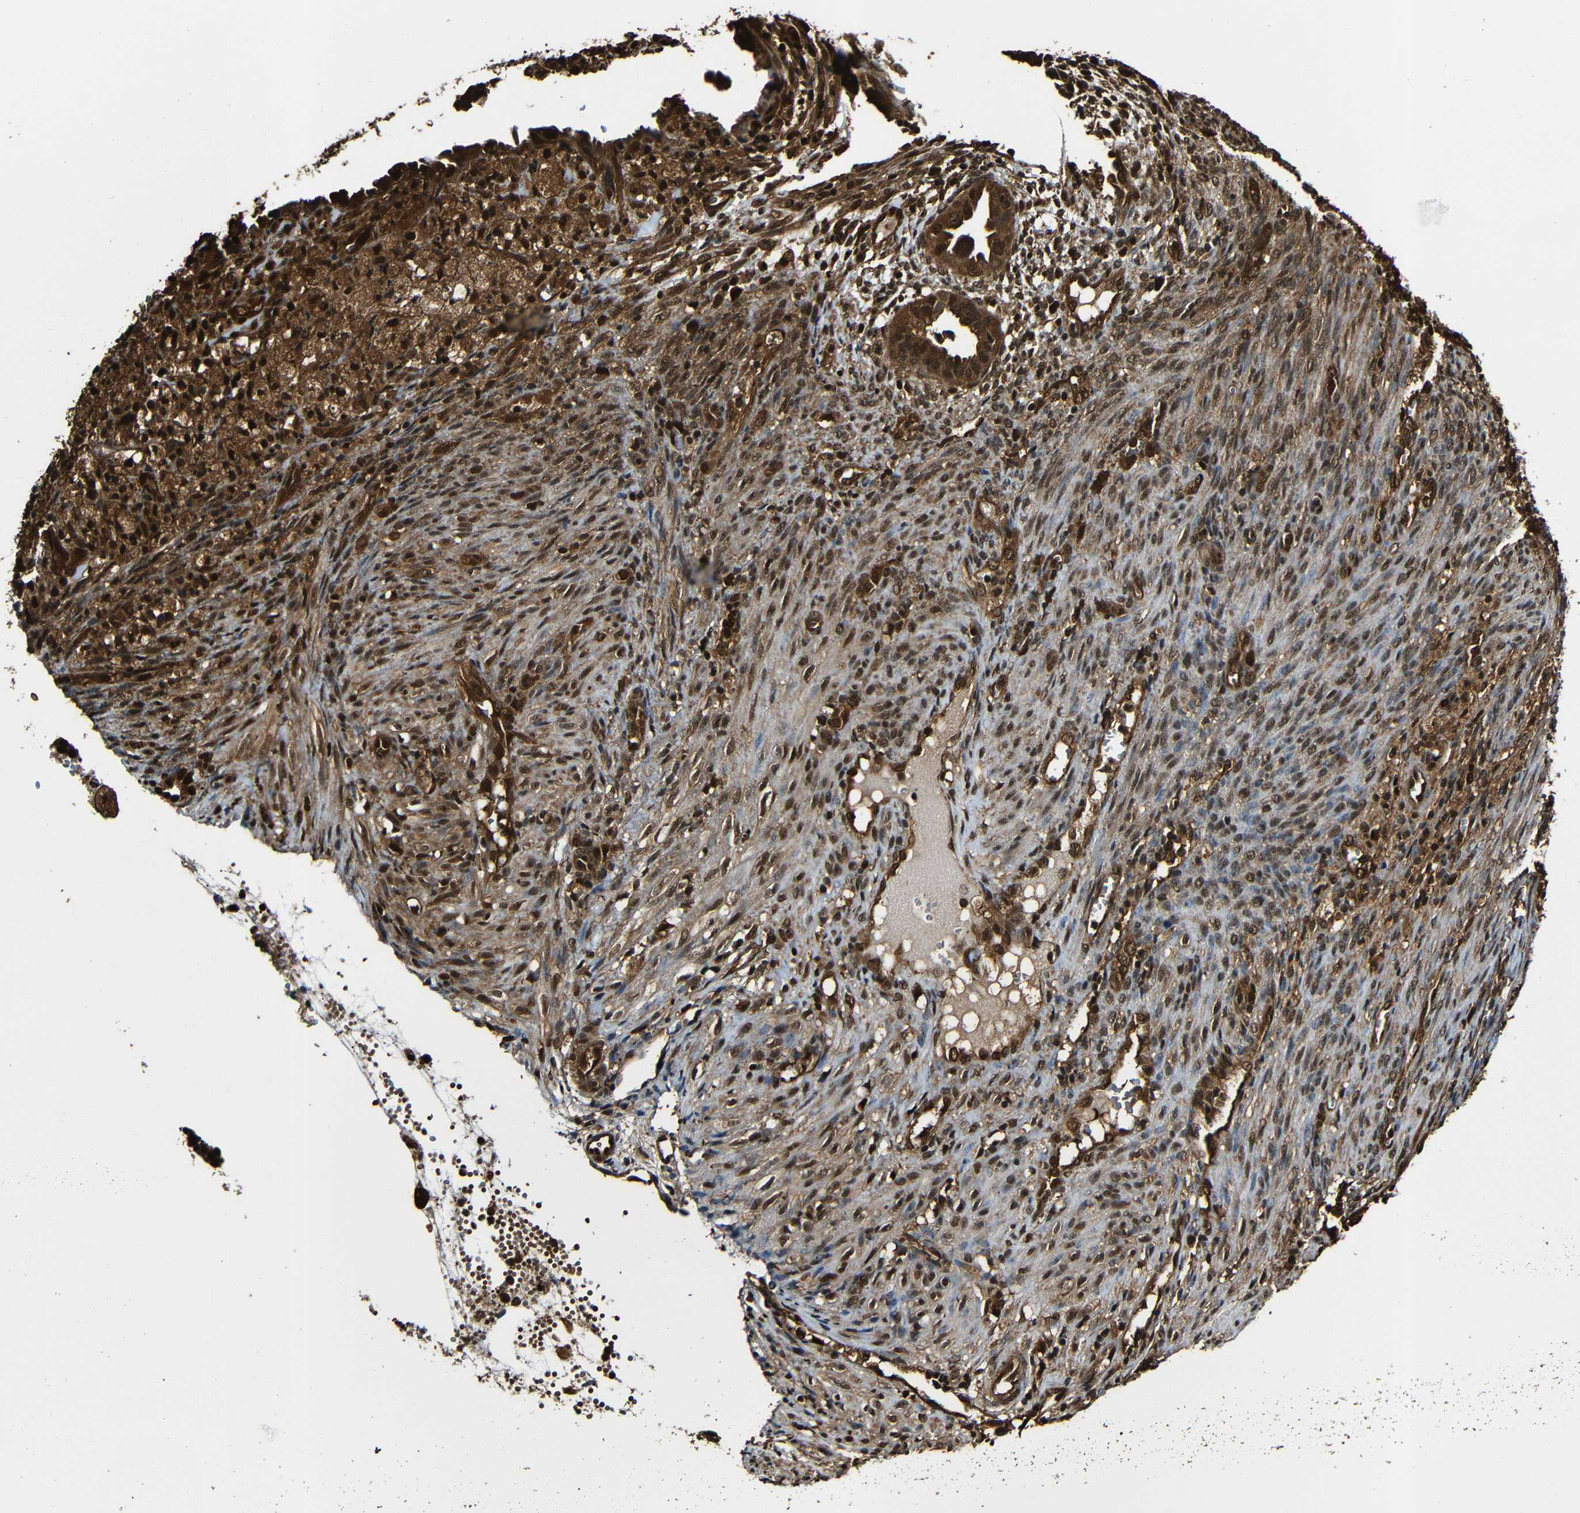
{"staining": {"intensity": "strong", "quantity": ">75%", "location": "cytoplasmic/membranous,nuclear"}, "tissue": "cervical cancer", "cell_type": "Tumor cells", "image_type": "cancer", "snomed": [{"axis": "morphology", "description": "Normal tissue, NOS"}, {"axis": "morphology", "description": "Adenocarcinoma, NOS"}, {"axis": "topography", "description": "Cervix"}, {"axis": "topography", "description": "Endometrium"}], "caption": "Cervical cancer tissue displays strong cytoplasmic/membranous and nuclear staining in approximately >75% of tumor cells, visualized by immunohistochemistry.", "gene": "VCP", "patient": {"sex": "female", "age": 86}}